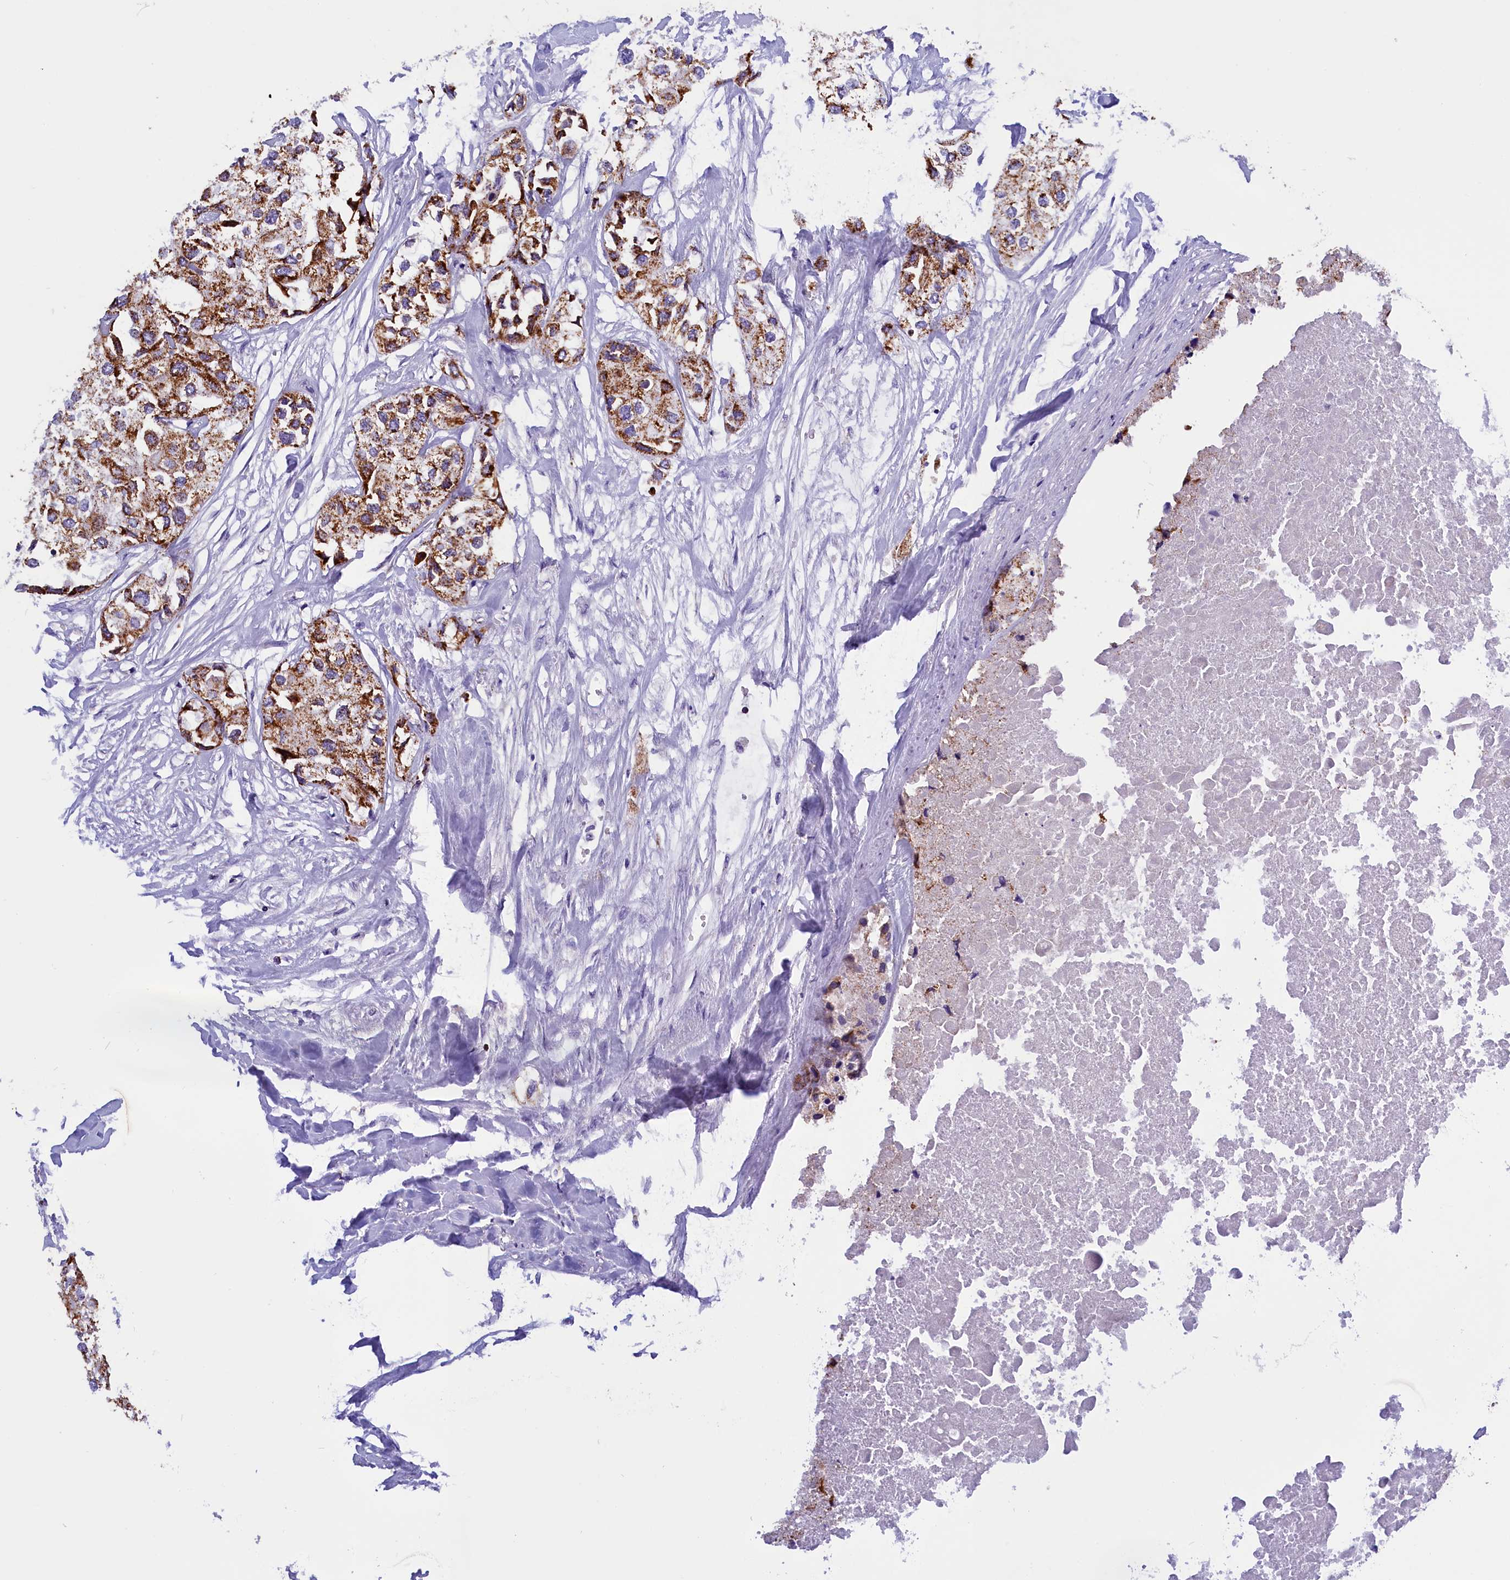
{"staining": {"intensity": "moderate", "quantity": ">75%", "location": "cytoplasmic/membranous"}, "tissue": "urothelial cancer", "cell_type": "Tumor cells", "image_type": "cancer", "snomed": [{"axis": "morphology", "description": "Urothelial carcinoma, High grade"}, {"axis": "topography", "description": "Urinary bladder"}], "caption": "Immunohistochemistry staining of urothelial cancer, which demonstrates medium levels of moderate cytoplasmic/membranous expression in approximately >75% of tumor cells indicating moderate cytoplasmic/membranous protein positivity. The staining was performed using DAB (brown) for protein detection and nuclei were counterstained in hematoxylin (blue).", "gene": "ABAT", "patient": {"sex": "male", "age": 64}}